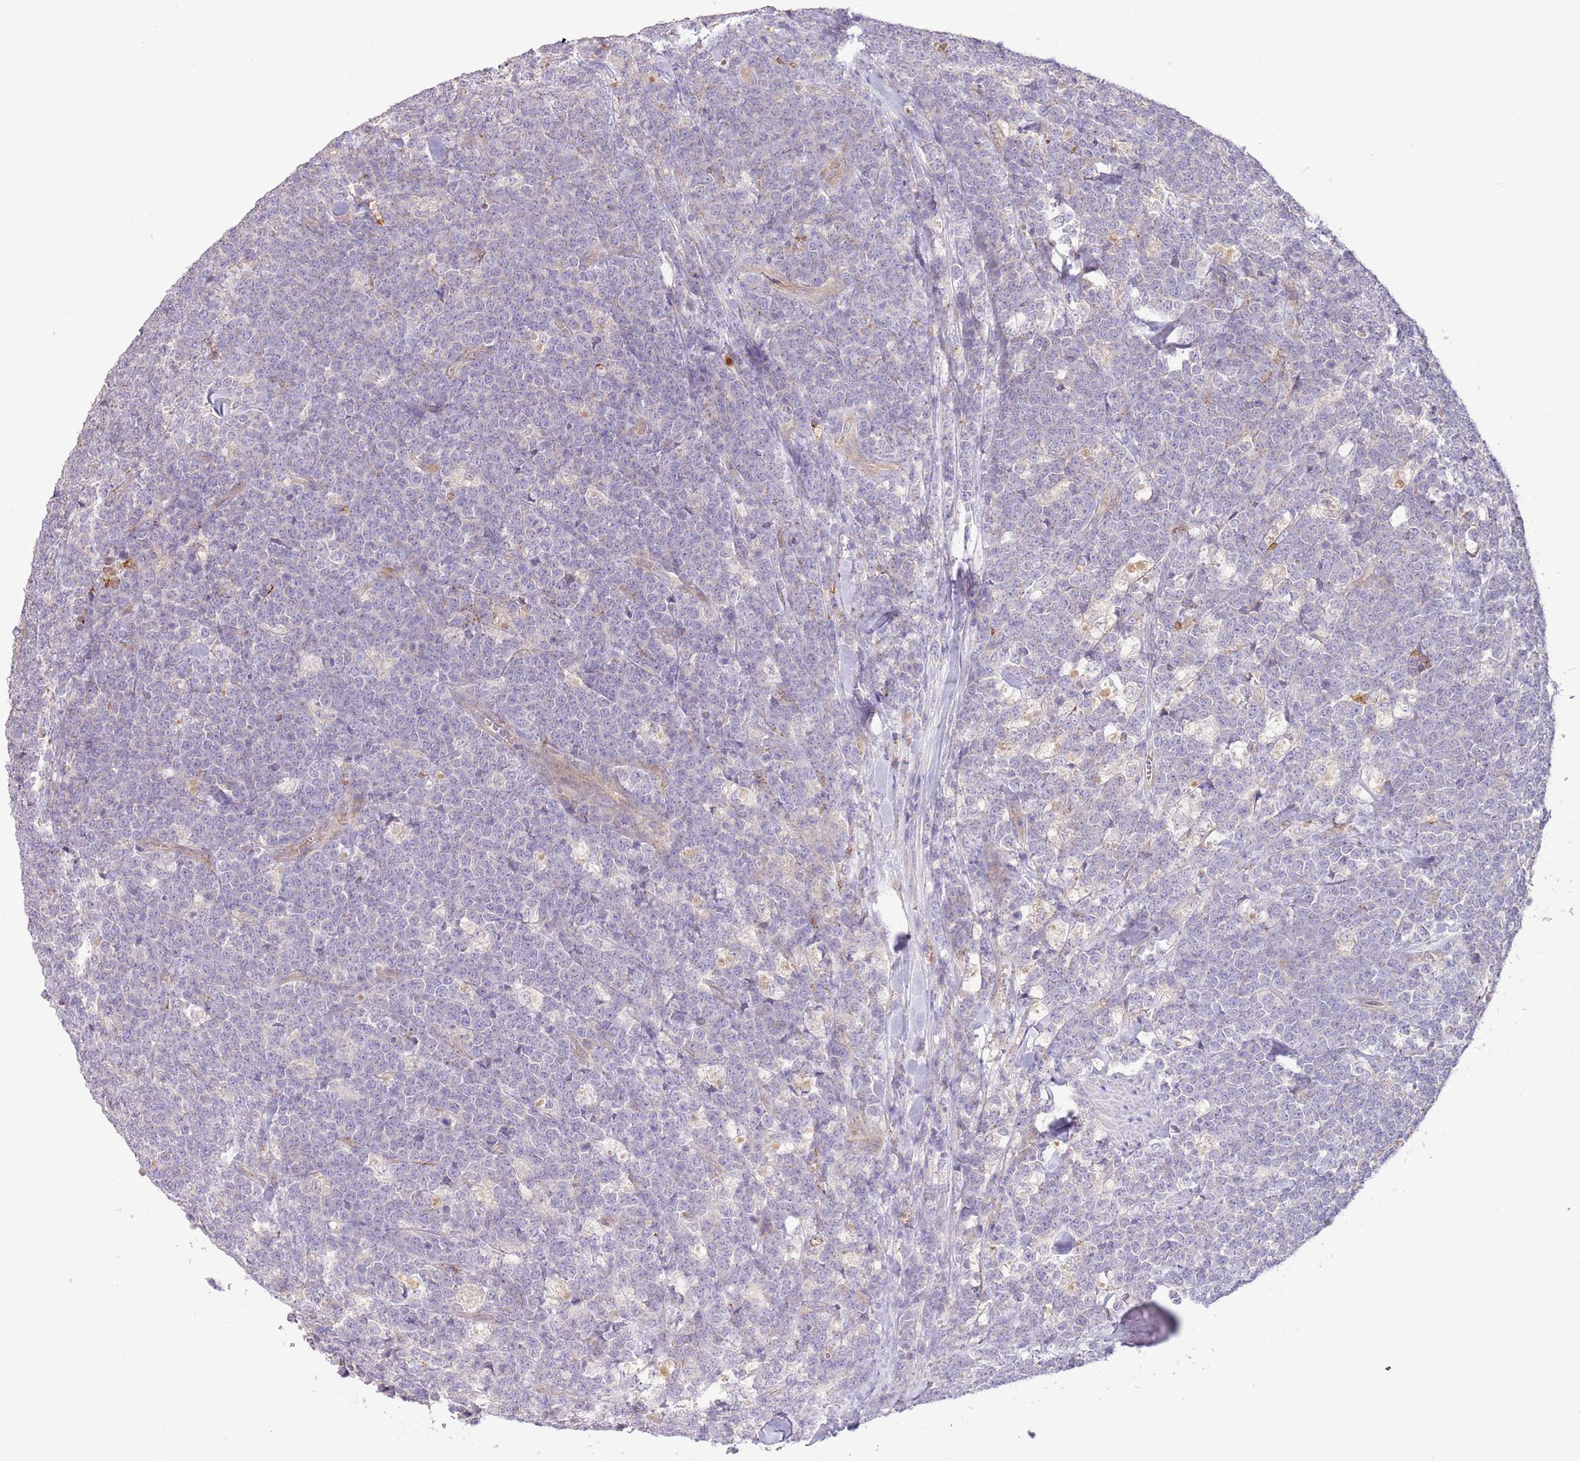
{"staining": {"intensity": "negative", "quantity": "none", "location": "none"}, "tissue": "lymphoma", "cell_type": "Tumor cells", "image_type": "cancer", "snomed": [{"axis": "morphology", "description": "Malignant lymphoma, non-Hodgkin's type, High grade"}, {"axis": "topography", "description": "Small intestine"}, {"axis": "topography", "description": "Colon"}], "caption": "IHC micrograph of lymphoma stained for a protein (brown), which exhibits no staining in tumor cells.", "gene": "DOCK6", "patient": {"sex": "male", "age": 8}}